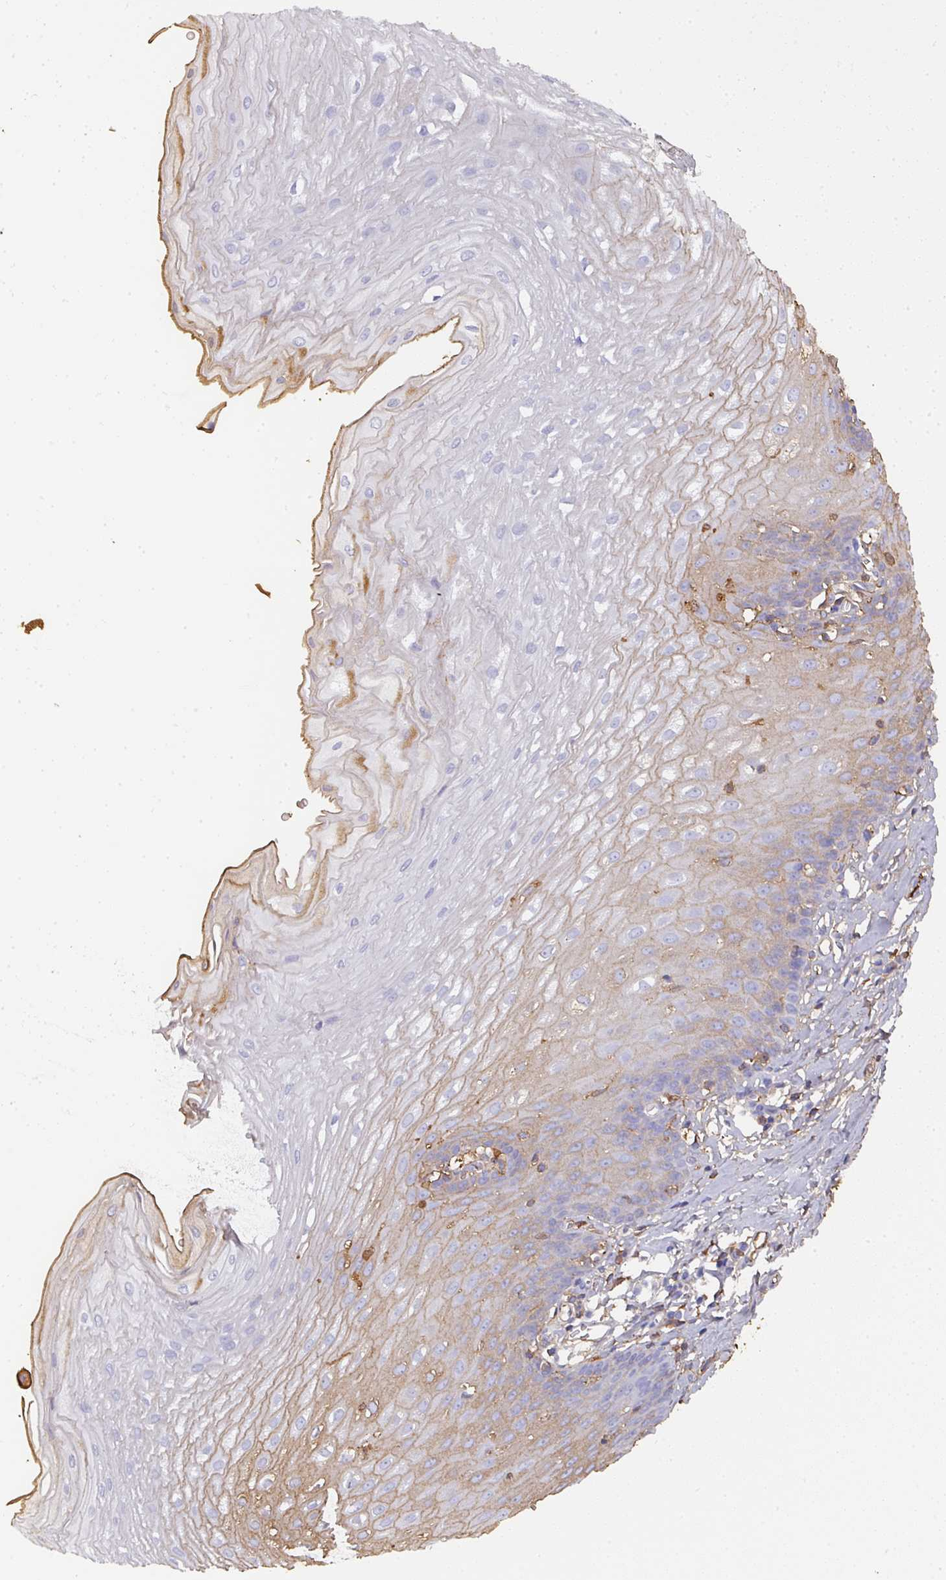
{"staining": {"intensity": "moderate", "quantity": "25%-75%", "location": "cytoplasmic/membranous"}, "tissue": "esophagus", "cell_type": "Squamous epithelial cells", "image_type": "normal", "snomed": [{"axis": "morphology", "description": "Normal tissue, NOS"}, {"axis": "topography", "description": "Esophagus"}], "caption": "Unremarkable esophagus displays moderate cytoplasmic/membranous staining in about 25%-75% of squamous epithelial cells The staining was performed using DAB (3,3'-diaminobenzidine), with brown indicating positive protein expression. Nuclei are stained blue with hematoxylin..", "gene": "ALB", "patient": {"sex": "male", "age": 70}}